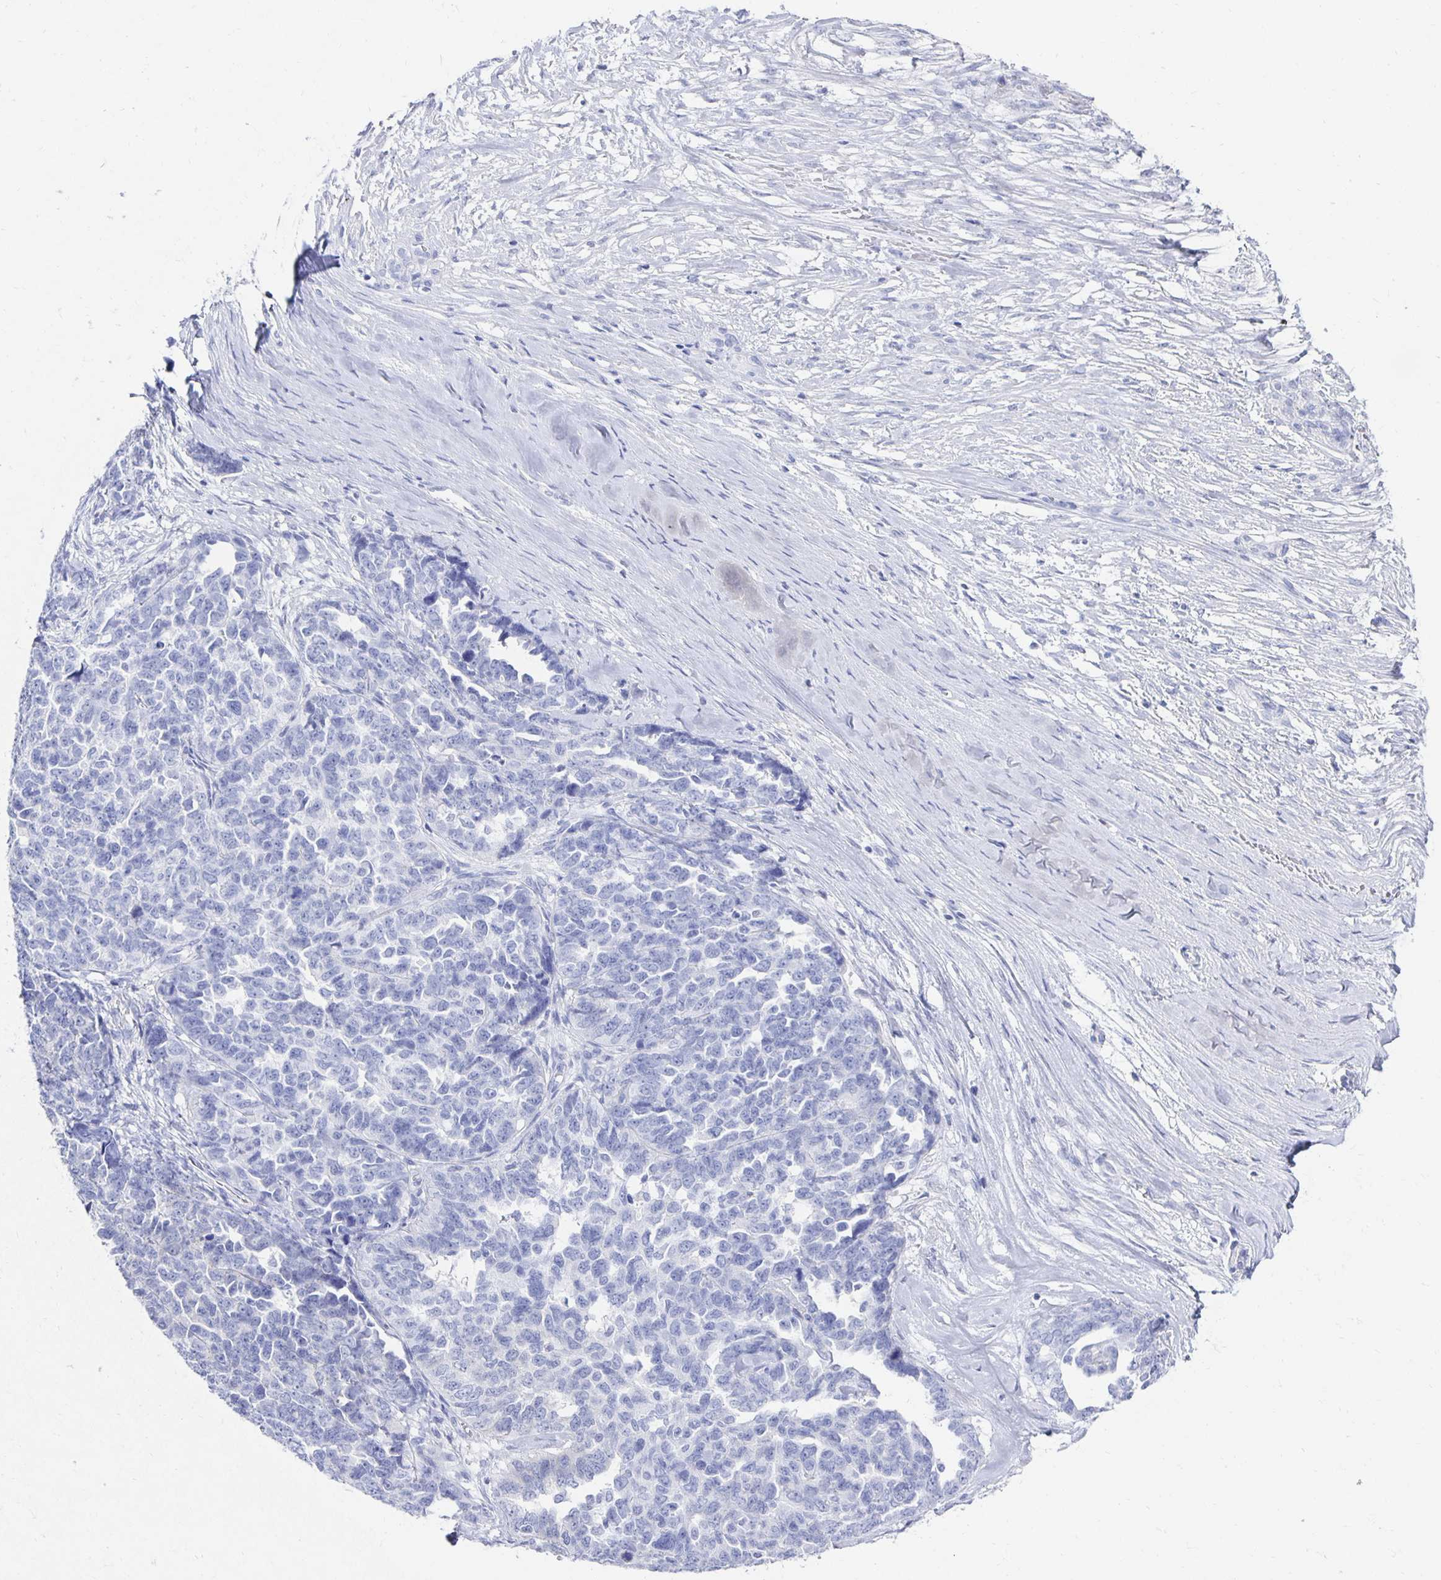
{"staining": {"intensity": "negative", "quantity": "none", "location": "none"}, "tissue": "ovarian cancer", "cell_type": "Tumor cells", "image_type": "cancer", "snomed": [{"axis": "morphology", "description": "Cystadenocarcinoma, serous, NOS"}, {"axis": "topography", "description": "Ovary"}], "caption": "Tumor cells show no significant protein expression in ovarian serous cystadenocarcinoma. (DAB (3,3'-diaminobenzidine) immunohistochemistry with hematoxylin counter stain).", "gene": "PRDM7", "patient": {"sex": "female", "age": 69}}